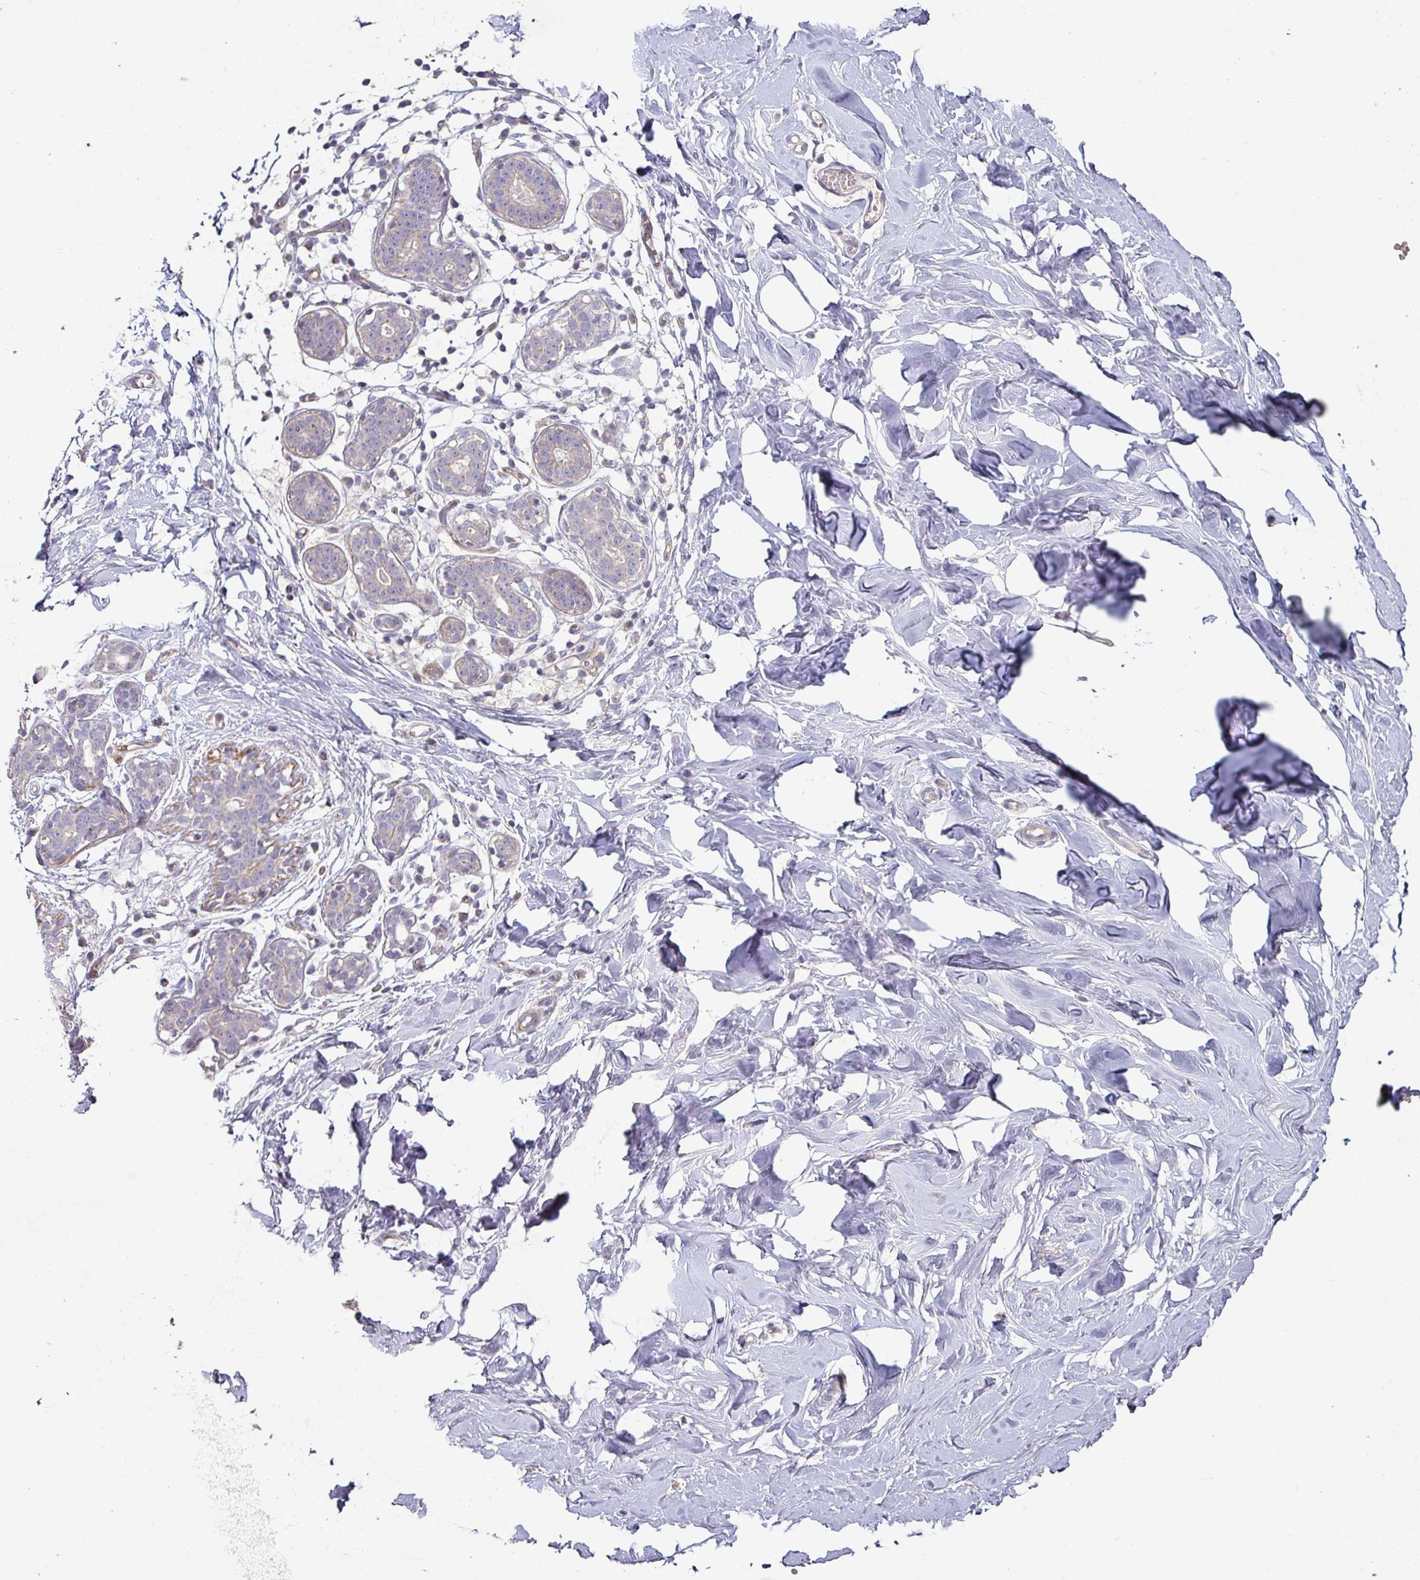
{"staining": {"intensity": "negative", "quantity": "none", "location": "none"}, "tissue": "breast", "cell_type": "Adipocytes", "image_type": "normal", "snomed": [{"axis": "morphology", "description": "Normal tissue, NOS"}, {"axis": "topography", "description": "Breast"}], "caption": "This is an immunohistochemistry (IHC) photomicrograph of unremarkable human breast. There is no staining in adipocytes.", "gene": "RPL23A", "patient": {"sex": "female", "age": 27}}